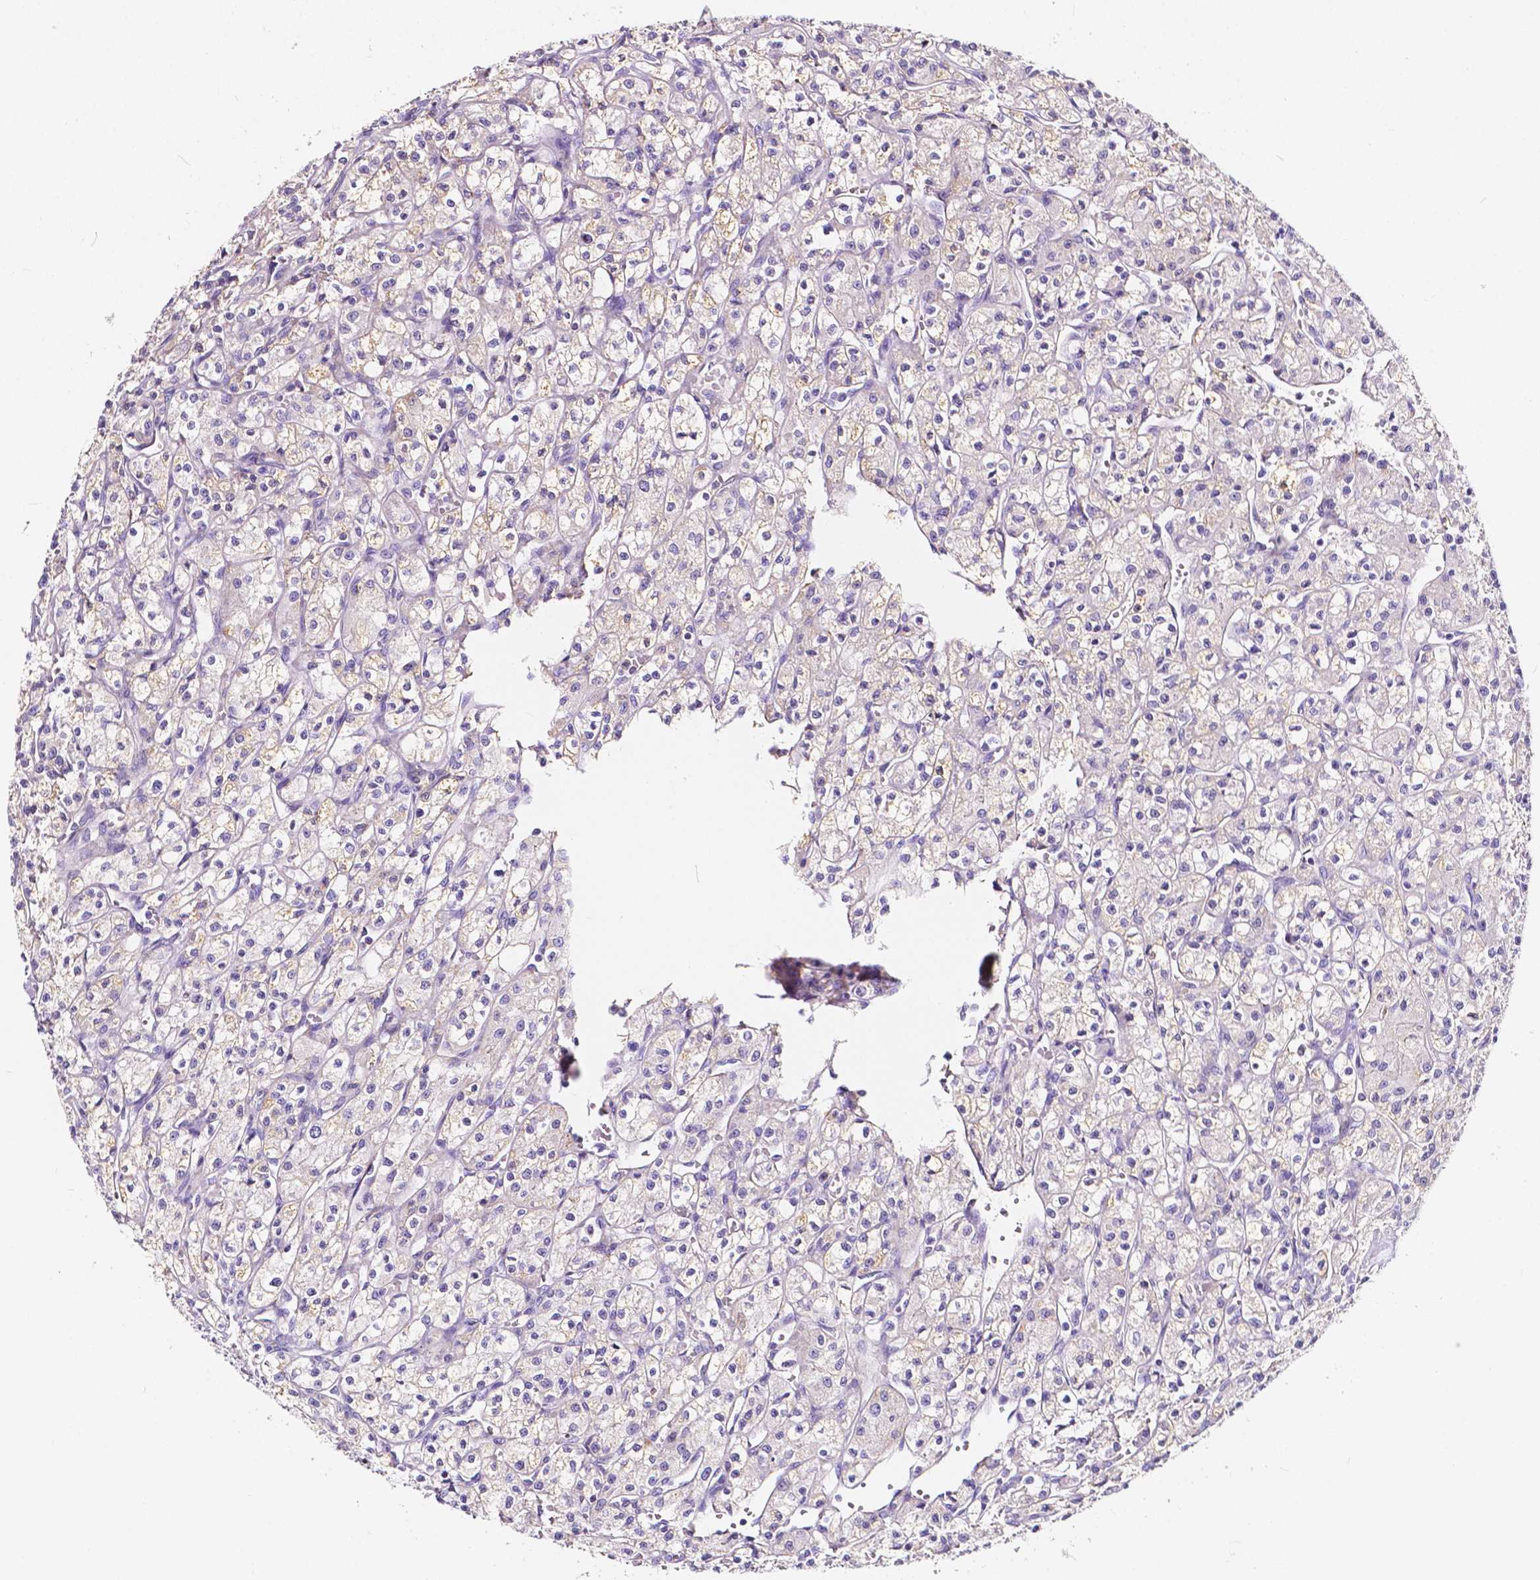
{"staining": {"intensity": "negative", "quantity": "none", "location": "none"}, "tissue": "renal cancer", "cell_type": "Tumor cells", "image_type": "cancer", "snomed": [{"axis": "morphology", "description": "Adenocarcinoma, NOS"}, {"axis": "topography", "description": "Kidney"}], "caption": "This is an immunohistochemistry (IHC) histopathology image of renal cancer. There is no positivity in tumor cells.", "gene": "CLSTN2", "patient": {"sex": "female", "age": 70}}